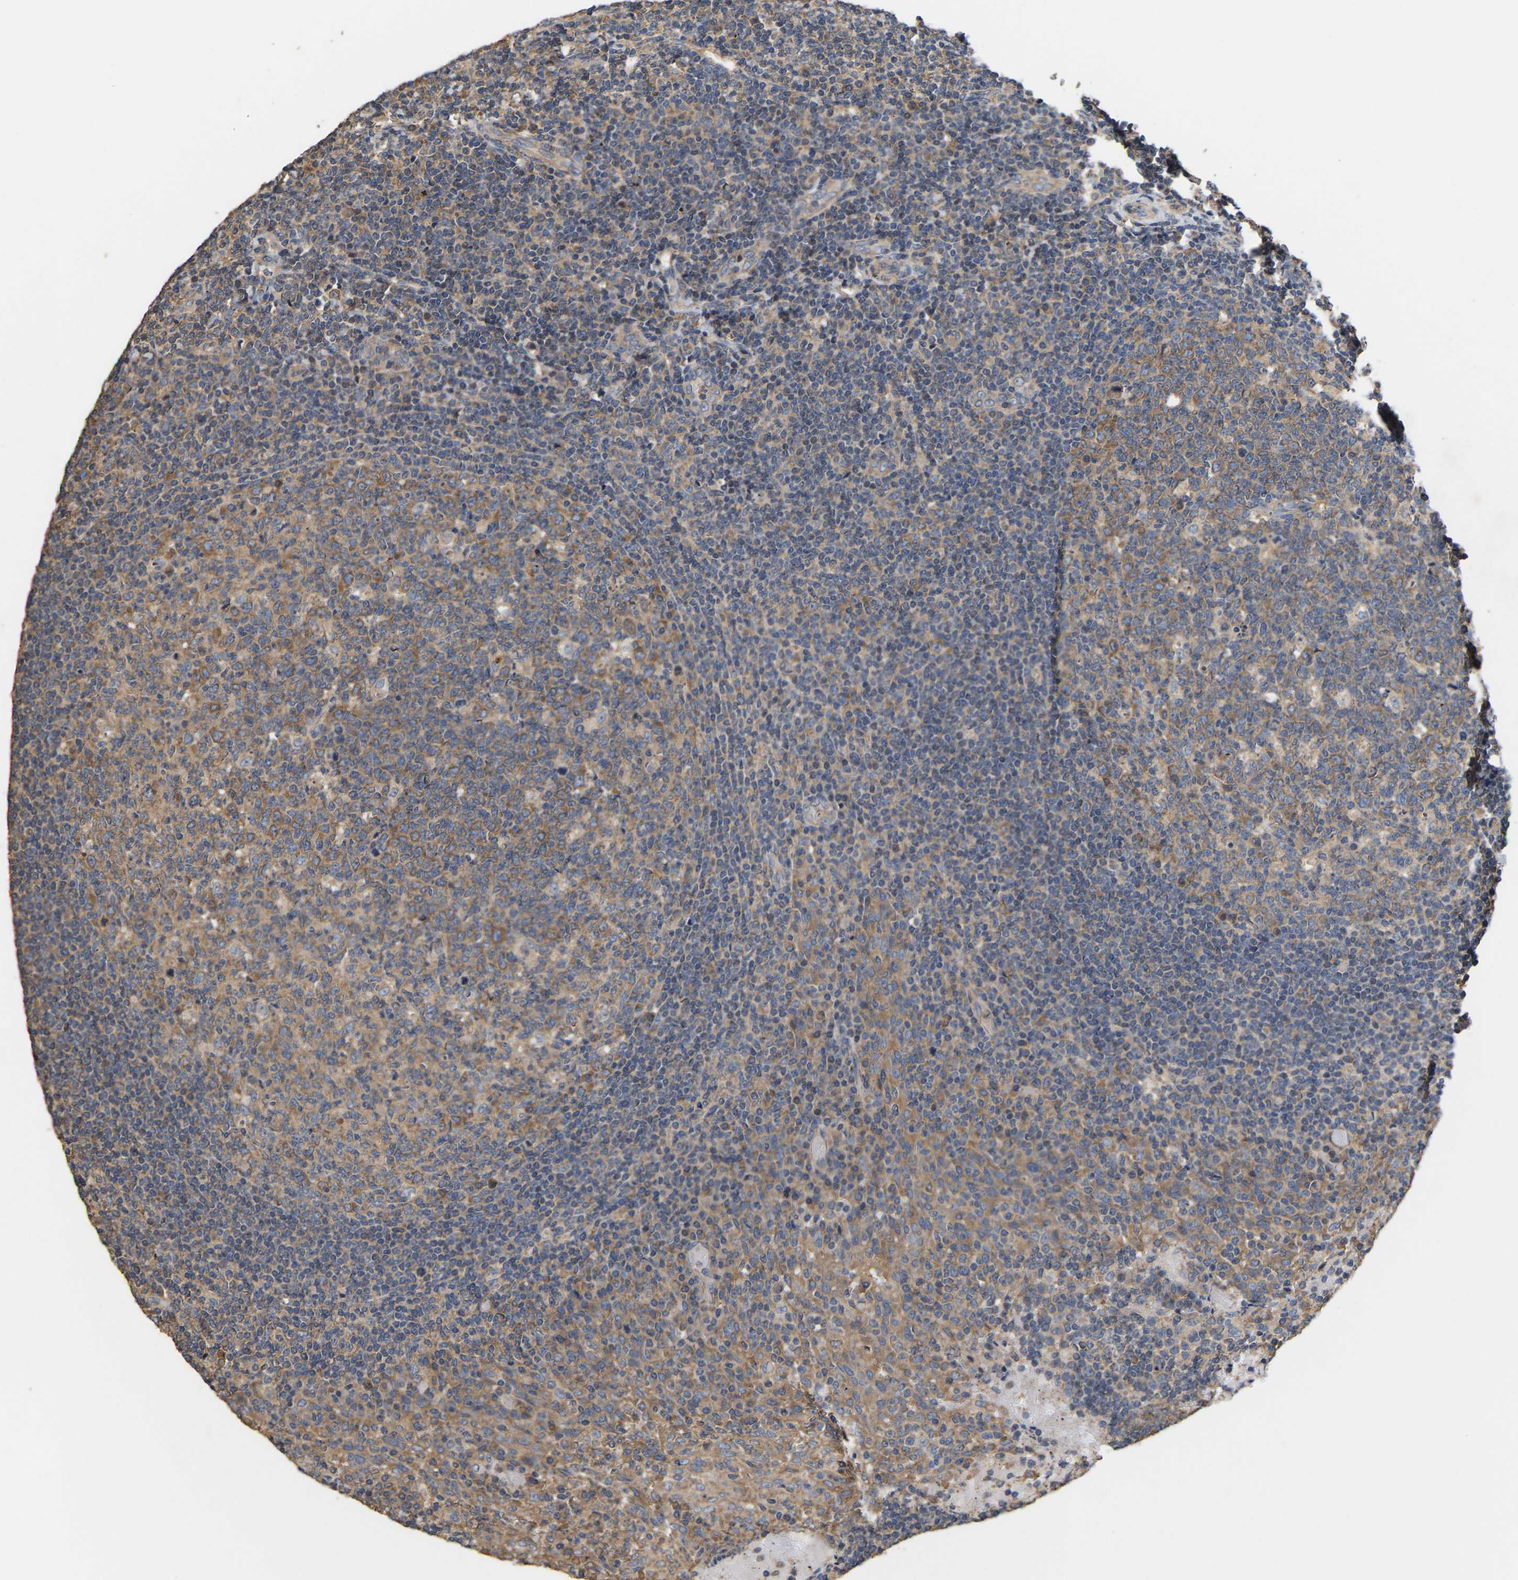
{"staining": {"intensity": "moderate", "quantity": ">75%", "location": "cytoplasmic/membranous"}, "tissue": "tonsil", "cell_type": "Germinal center cells", "image_type": "normal", "snomed": [{"axis": "morphology", "description": "Normal tissue, NOS"}, {"axis": "topography", "description": "Tonsil"}], "caption": "Immunohistochemistry image of benign tonsil: tonsil stained using IHC demonstrates medium levels of moderate protein expression localized specifically in the cytoplasmic/membranous of germinal center cells, appearing as a cytoplasmic/membranous brown color.", "gene": "AIMP2", "patient": {"sex": "female", "age": 19}}